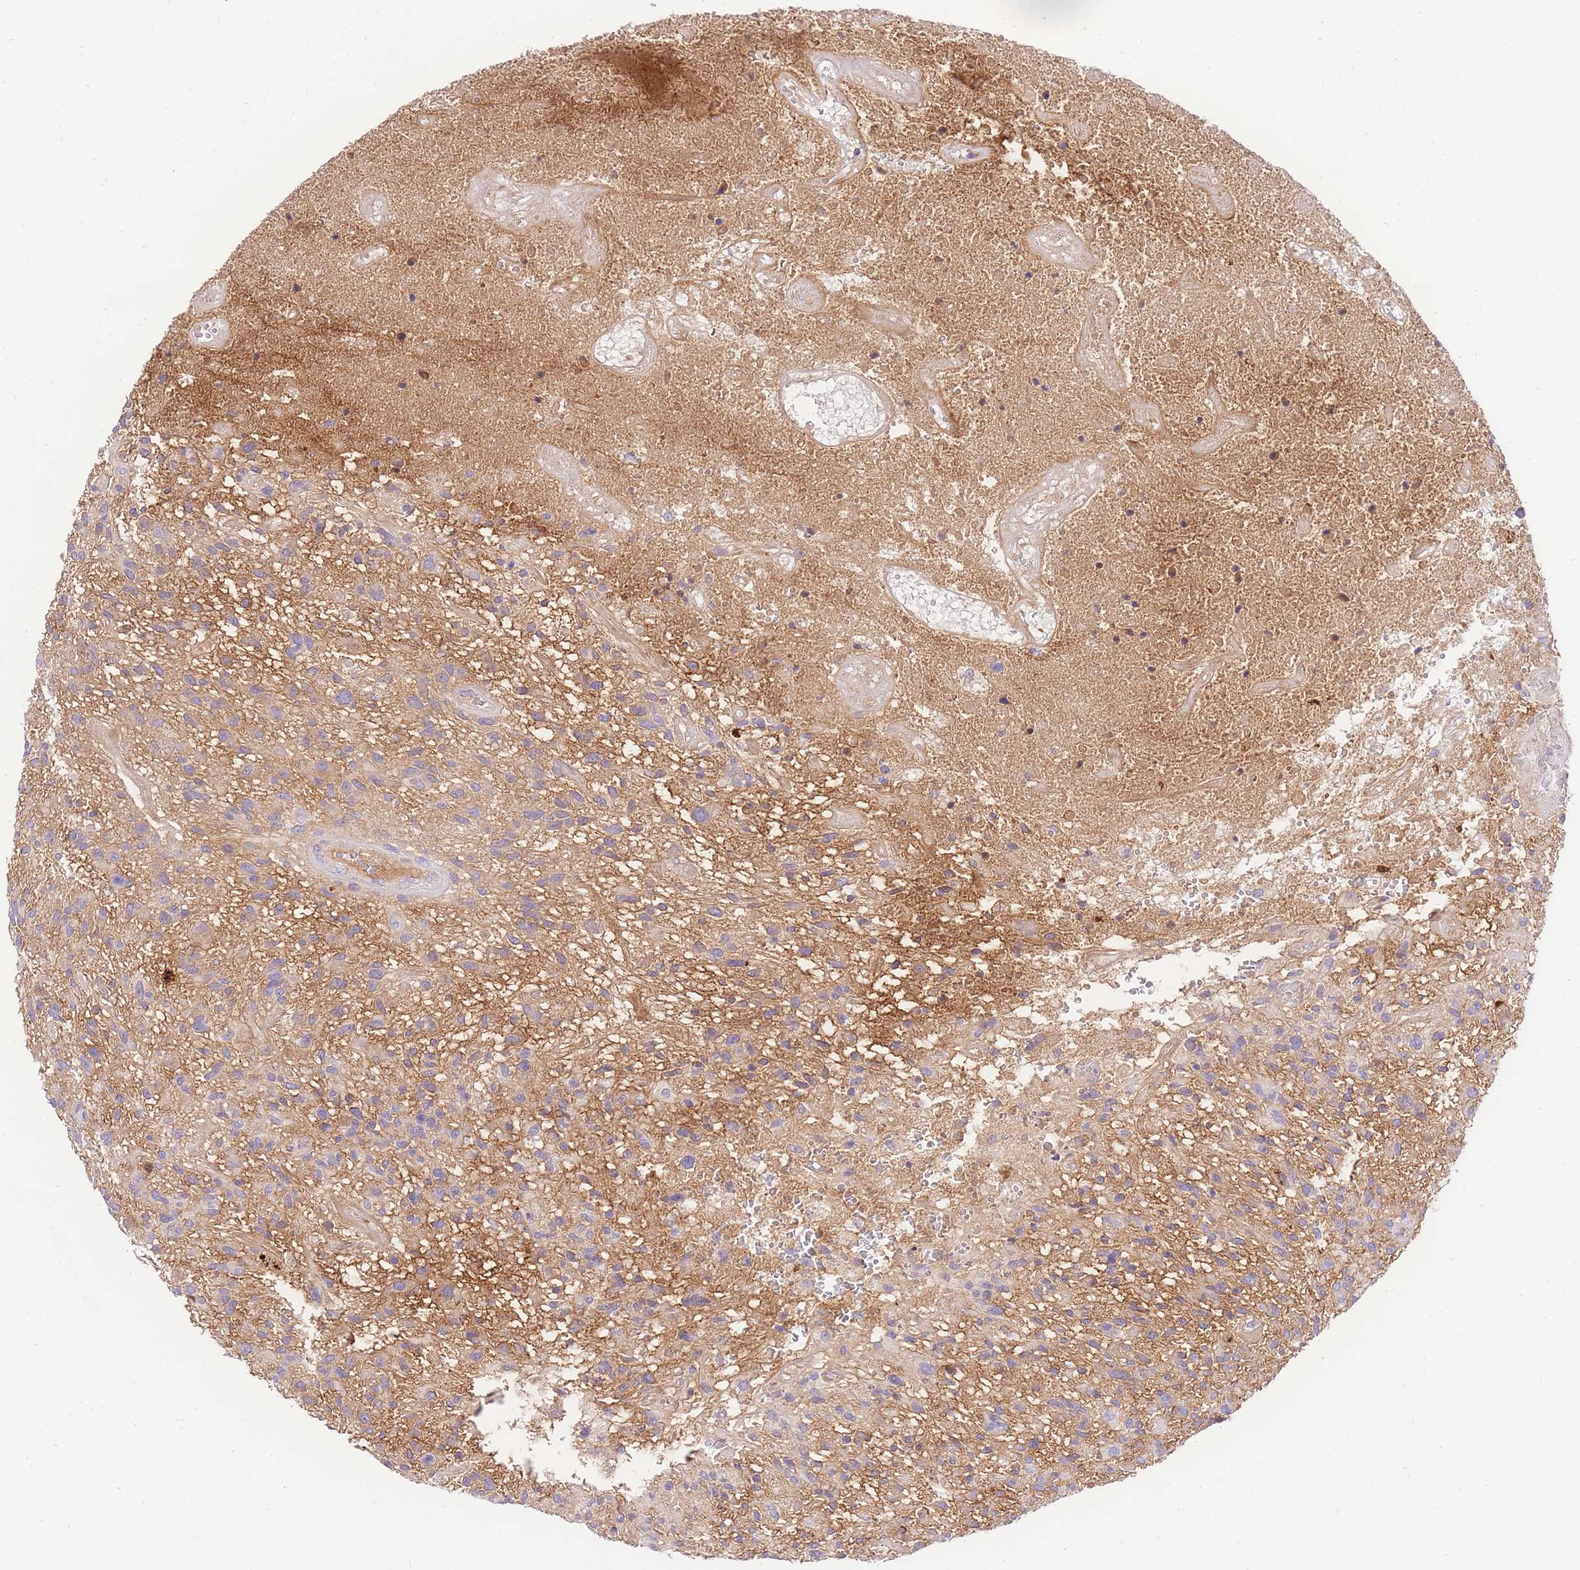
{"staining": {"intensity": "weak", "quantity": "25%-75%", "location": "cytoplasmic/membranous"}, "tissue": "glioma", "cell_type": "Tumor cells", "image_type": "cancer", "snomed": [{"axis": "morphology", "description": "Glioma, malignant, High grade"}, {"axis": "topography", "description": "Brain"}], "caption": "Malignant glioma (high-grade) stained for a protein (brown) shows weak cytoplasmic/membranous positive staining in approximately 25%-75% of tumor cells.", "gene": "LIPH", "patient": {"sex": "male", "age": 47}}